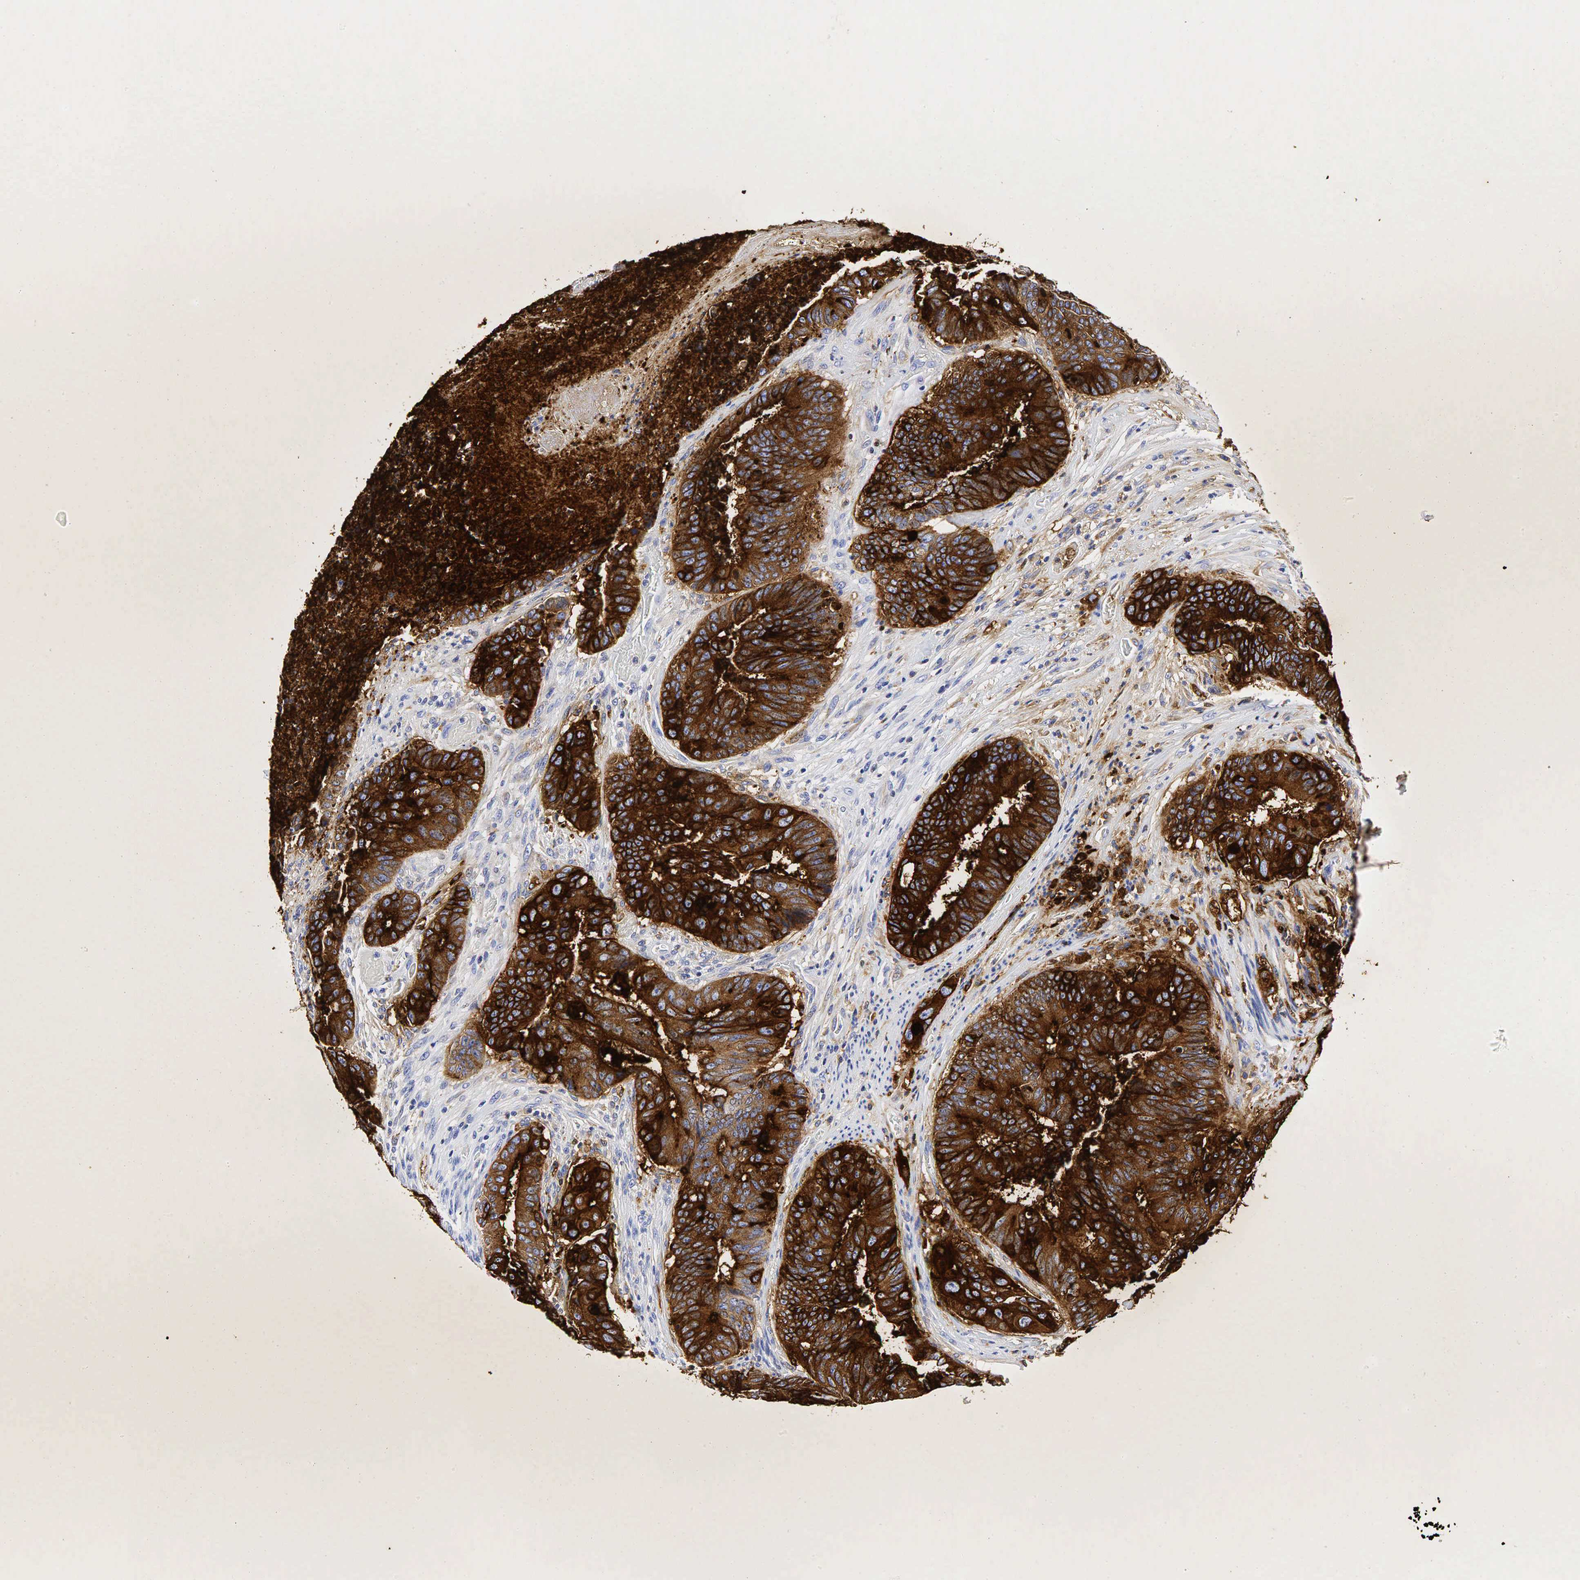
{"staining": {"intensity": "strong", "quantity": ">75%", "location": "cytoplasmic/membranous"}, "tissue": "colorectal cancer", "cell_type": "Tumor cells", "image_type": "cancer", "snomed": [{"axis": "morphology", "description": "Adenocarcinoma, NOS"}, {"axis": "topography", "description": "Rectum"}], "caption": "Adenocarcinoma (colorectal) stained with a protein marker shows strong staining in tumor cells.", "gene": "CEACAM5", "patient": {"sex": "female", "age": 65}}